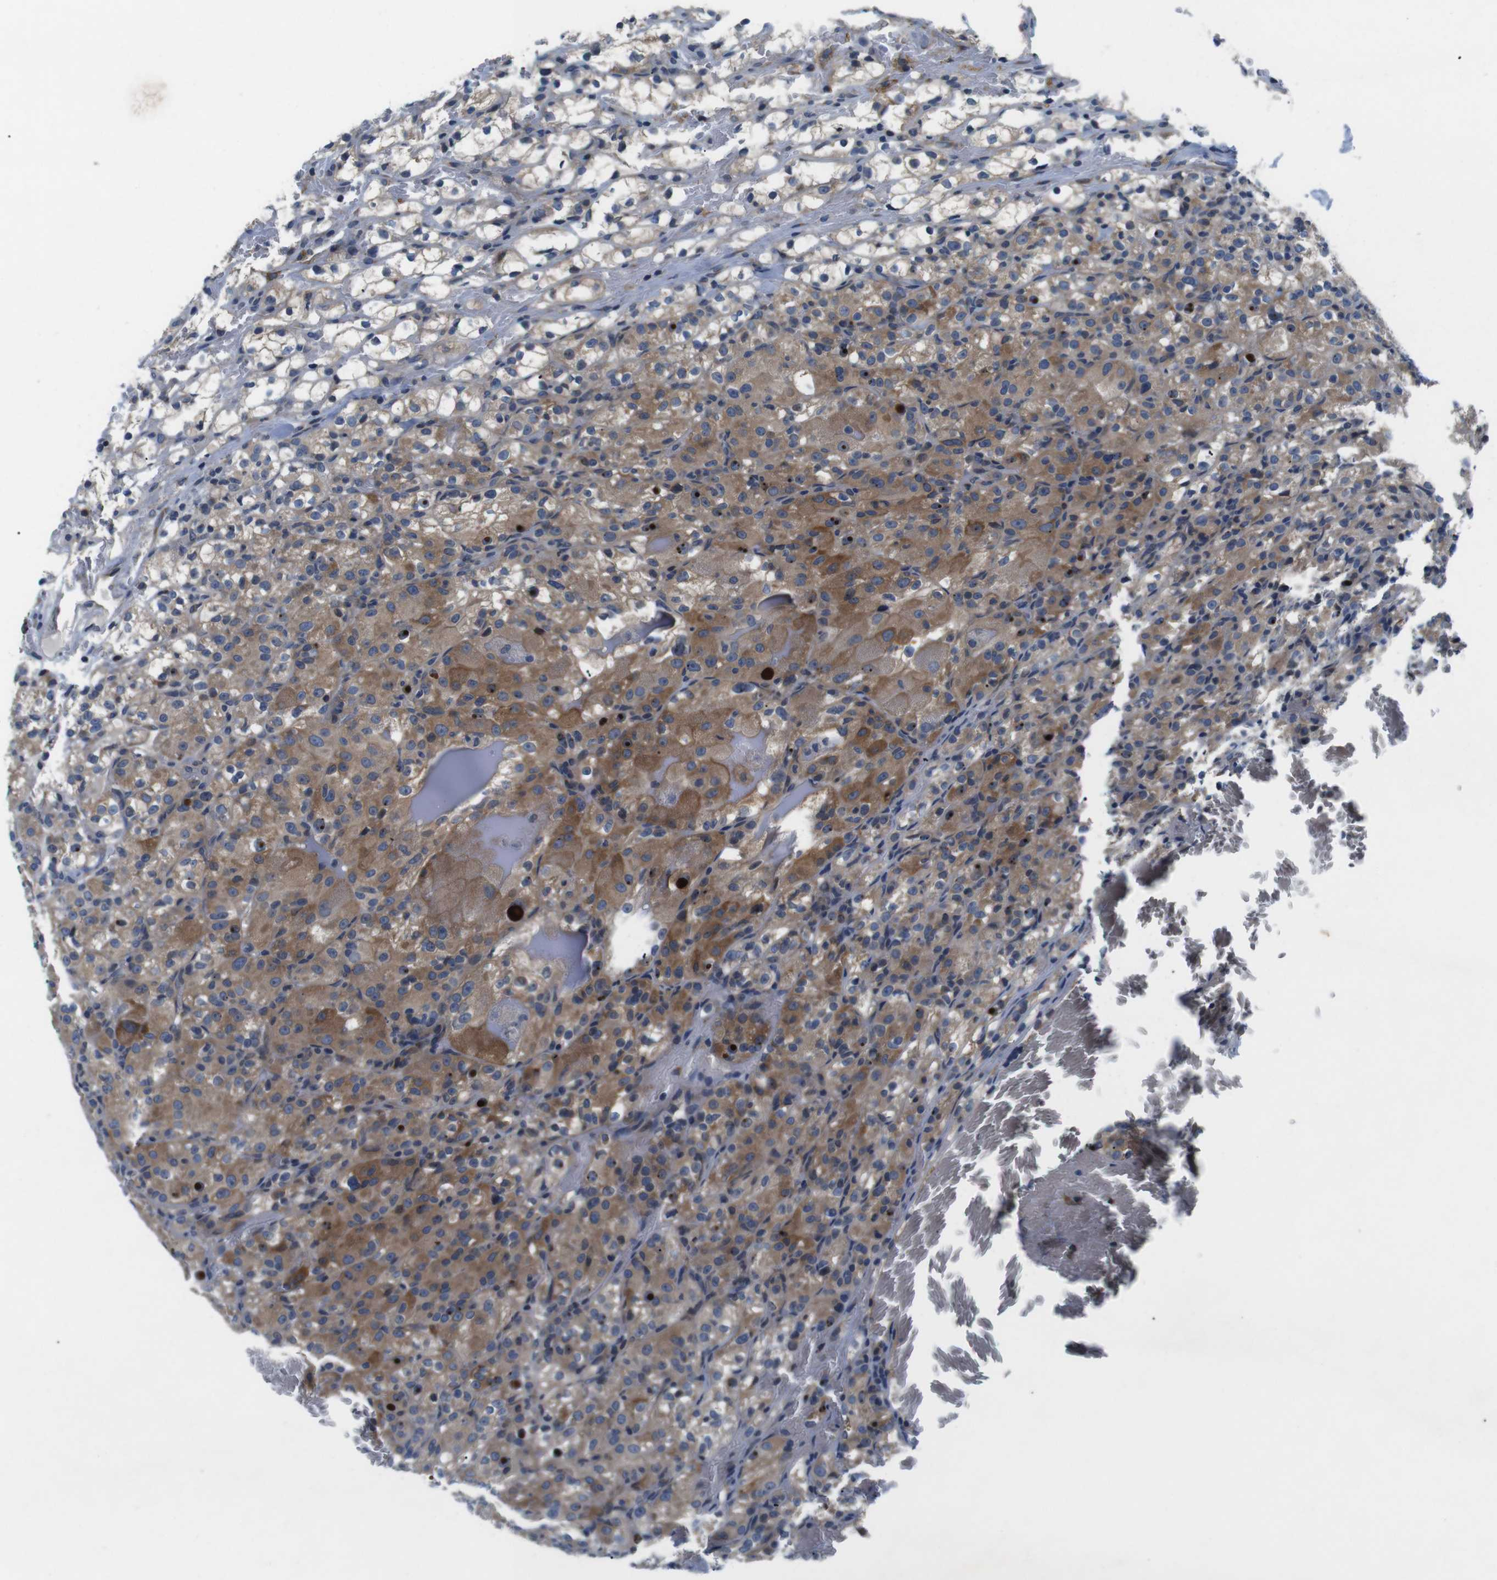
{"staining": {"intensity": "moderate", "quantity": ">75%", "location": "cytoplasmic/membranous"}, "tissue": "renal cancer", "cell_type": "Tumor cells", "image_type": "cancer", "snomed": [{"axis": "morphology", "description": "Adenocarcinoma, NOS"}, {"axis": "topography", "description": "Kidney"}], "caption": "Approximately >75% of tumor cells in human renal cancer demonstrate moderate cytoplasmic/membranous protein staining as visualized by brown immunohistochemical staining.", "gene": "JAK1", "patient": {"sex": "male", "age": 61}}